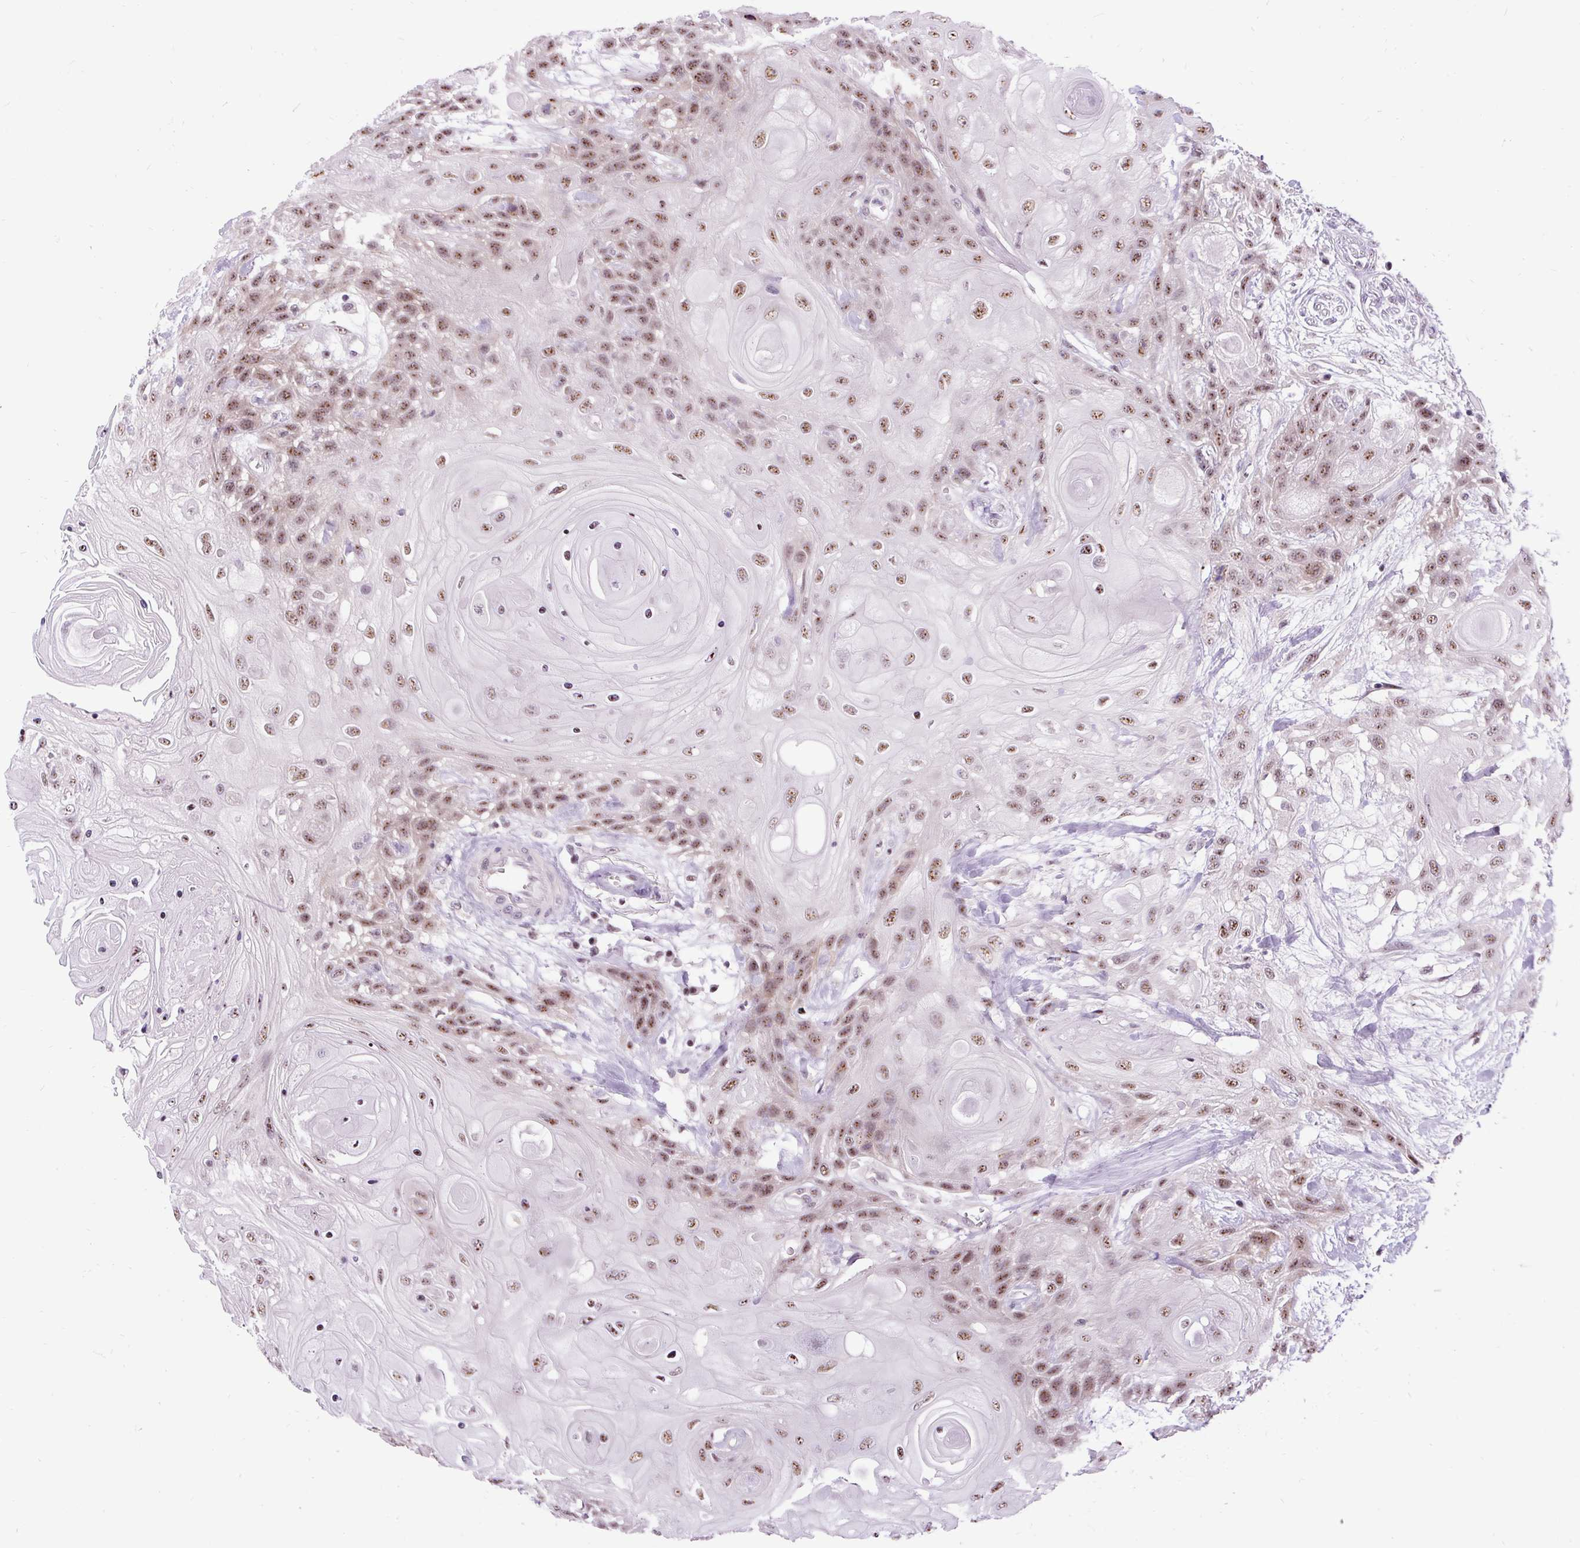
{"staining": {"intensity": "moderate", "quantity": ">75%", "location": "nuclear"}, "tissue": "head and neck cancer", "cell_type": "Tumor cells", "image_type": "cancer", "snomed": [{"axis": "morphology", "description": "Squamous cell carcinoma, NOS"}, {"axis": "topography", "description": "Head-Neck"}], "caption": "An image of human head and neck cancer (squamous cell carcinoma) stained for a protein demonstrates moderate nuclear brown staining in tumor cells. (Brightfield microscopy of DAB IHC at high magnification).", "gene": "SMC5", "patient": {"sex": "female", "age": 43}}